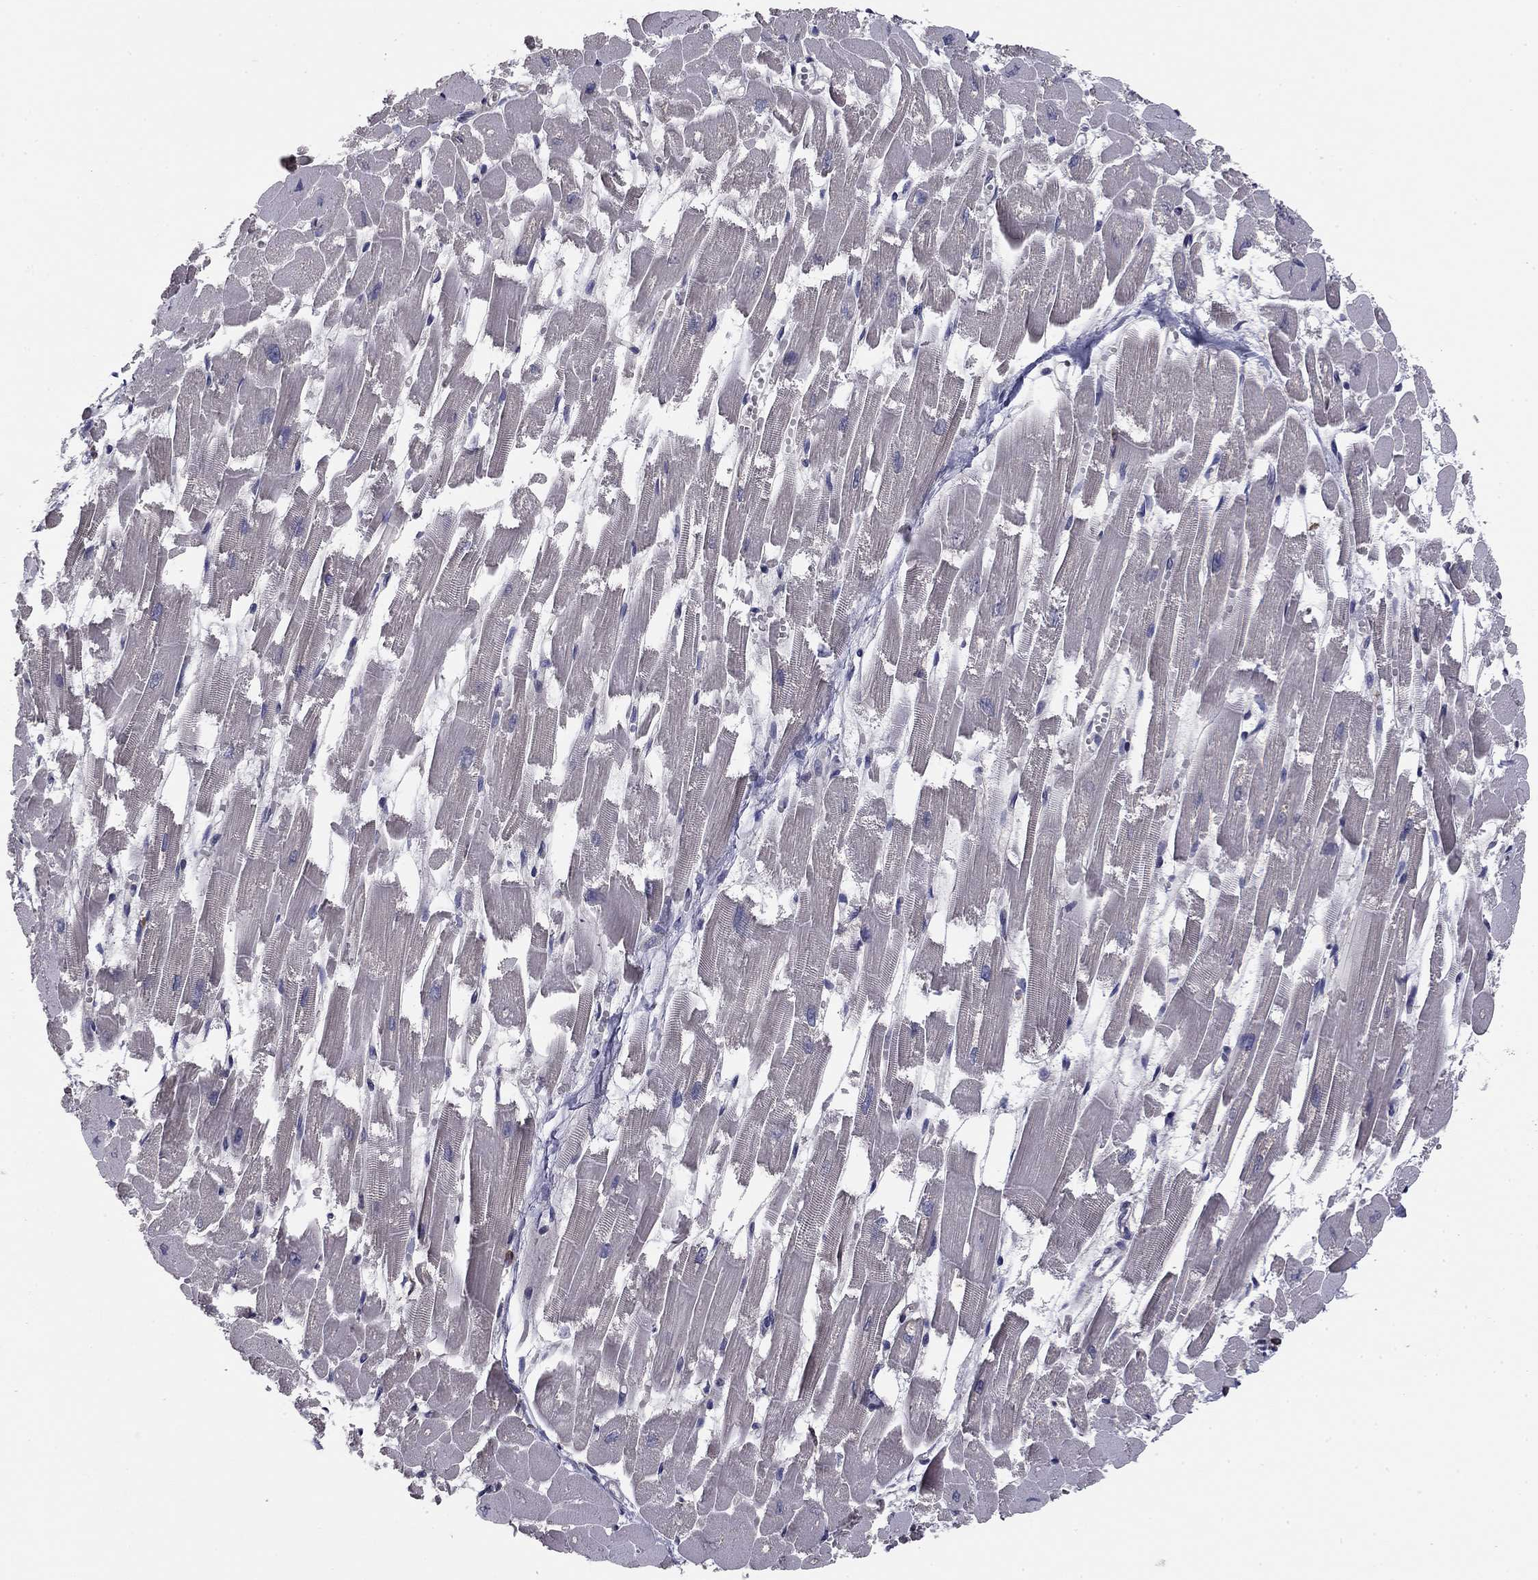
{"staining": {"intensity": "negative", "quantity": "none", "location": "none"}, "tissue": "heart muscle", "cell_type": "Cardiomyocytes", "image_type": "normal", "snomed": [{"axis": "morphology", "description": "Normal tissue, NOS"}, {"axis": "topography", "description": "Heart"}], "caption": "This is an immunohistochemistry (IHC) photomicrograph of benign heart muscle. There is no staining in cardiomyocytes.", "gene": "PLCB2", "patient": {"sex": "female", "age": 52}}